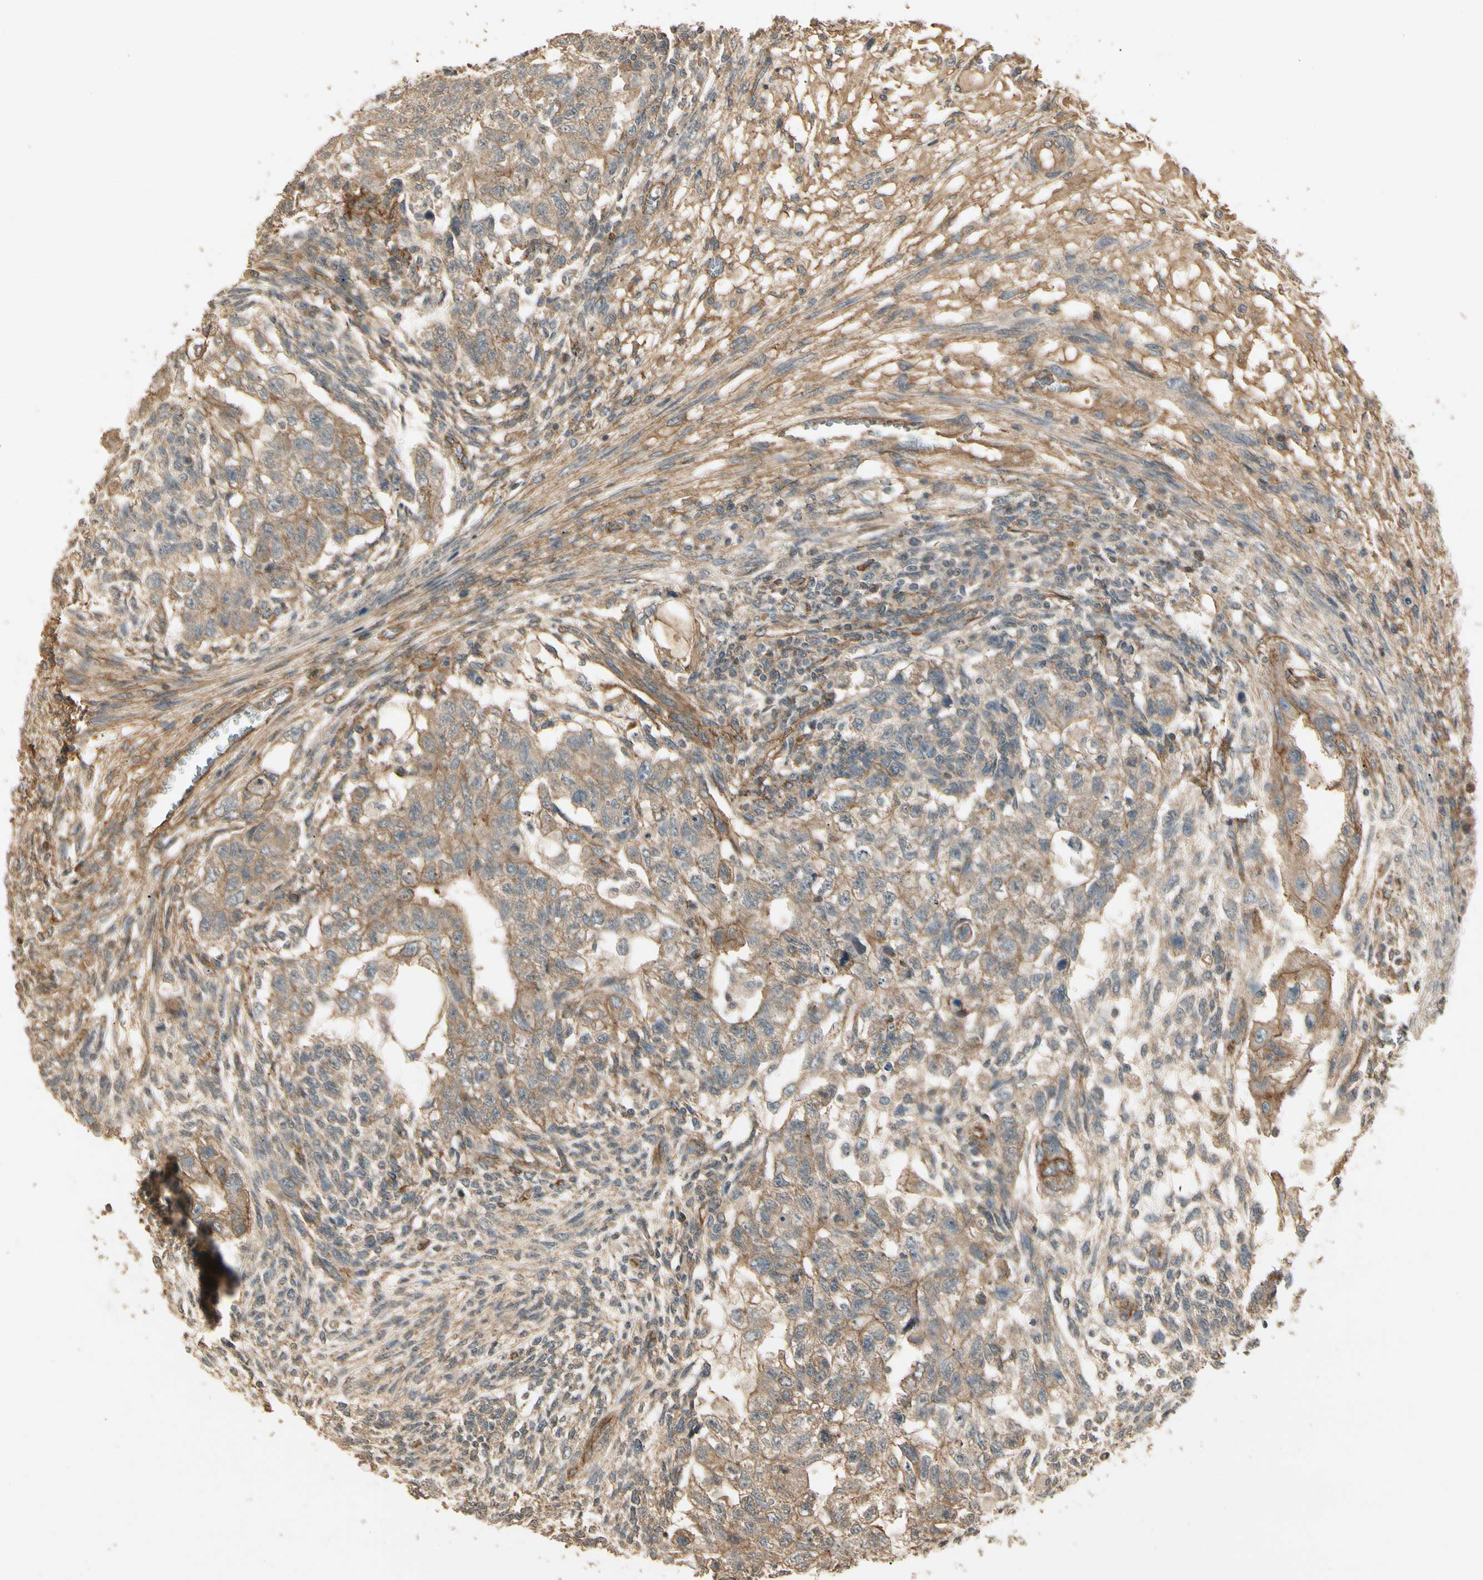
{"staining": {"intensity": "moderate", "quantity": "25%-75%", "location": "cytoplasmic/membranous"}, "tissue": "testis cancer", "cell_type": "Tumor cells", "image_type": "cancer", "snomed": [{"axis": "morphology", "description": "Normal tissue, NOS"}, {"axis": "morphology", "description": "Carcinoma, Embryonal, NOS"}, {"axis": "topography", "description": "Testis"}], "caption": "Testis cancer (embryonal carcinoma) stained for a protein exhibits moderate cytoplasmic/membranous positivity in tumor cells. (DAB IHC with brightfield microscopy, high magnification).", "gene": "RNF180", "patient": {"sex": "male", "age": 36}}